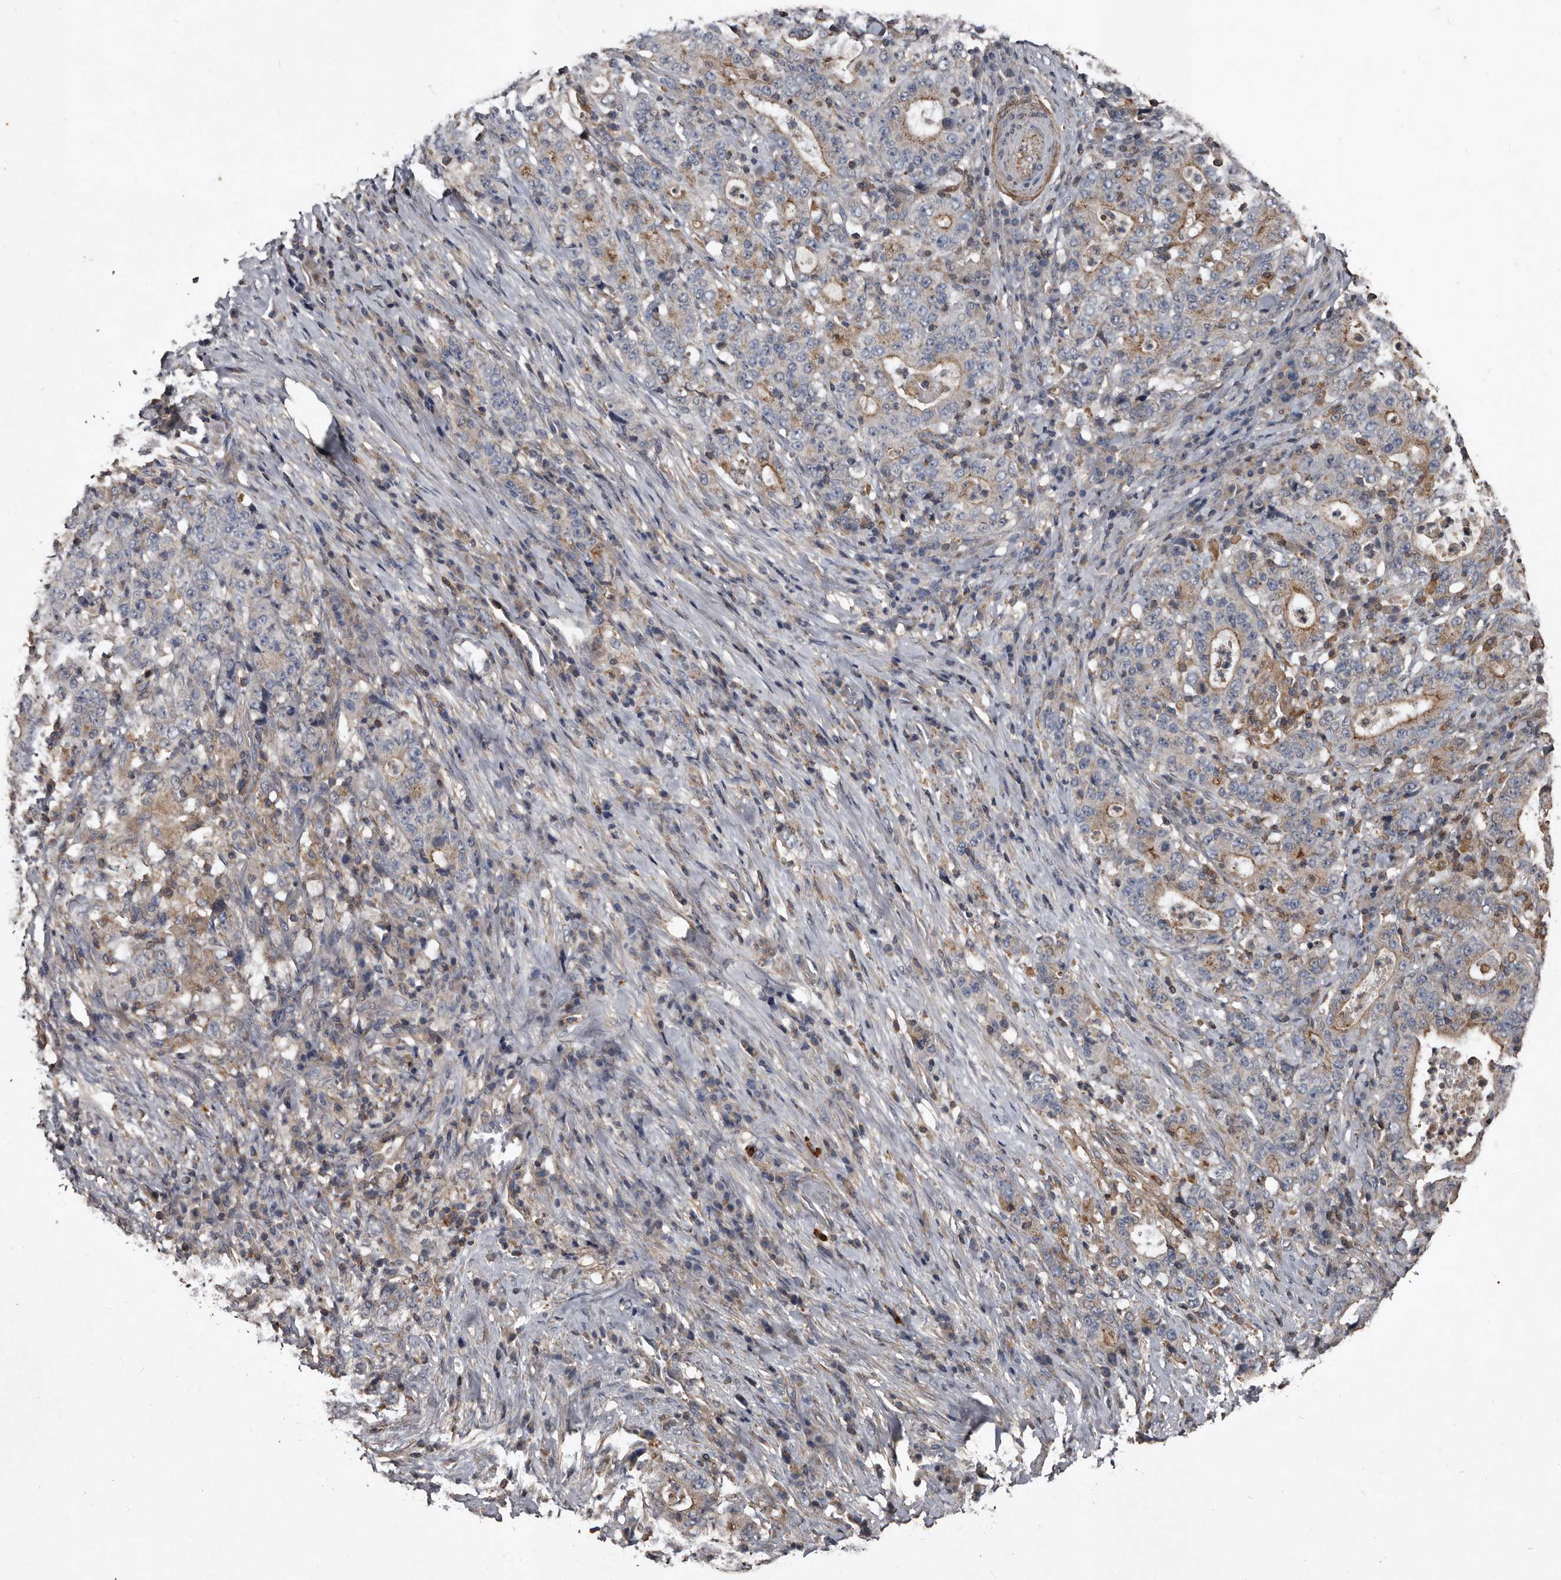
{"staining": {"intensity": "weak", "quantity": "25%-75%", "location": "cytoplasmic/membranous"}, "tissue": "stomach cancer", "cell_type": "Tumor cells", "image_type": "cancer", "snomed": [{"axis": "morphology", "description": "Normal tissue, NOS"}, {"axis": "morphology", "description": "Adenocarcinoma, NOS"}, {"axis": "topography", "description": "Stomach, upper"}, {"axis": "topography", "description": "Stomach"}], "caption": "Stomach adenocarcinoma was stained to show a protein in brown. There is low levels of weak cytoplasmic/membranous positivity in approximately 25%-75% of tumor cells.", "gene": "GREB1", "patient": {"sex": "male", "age": 59}}